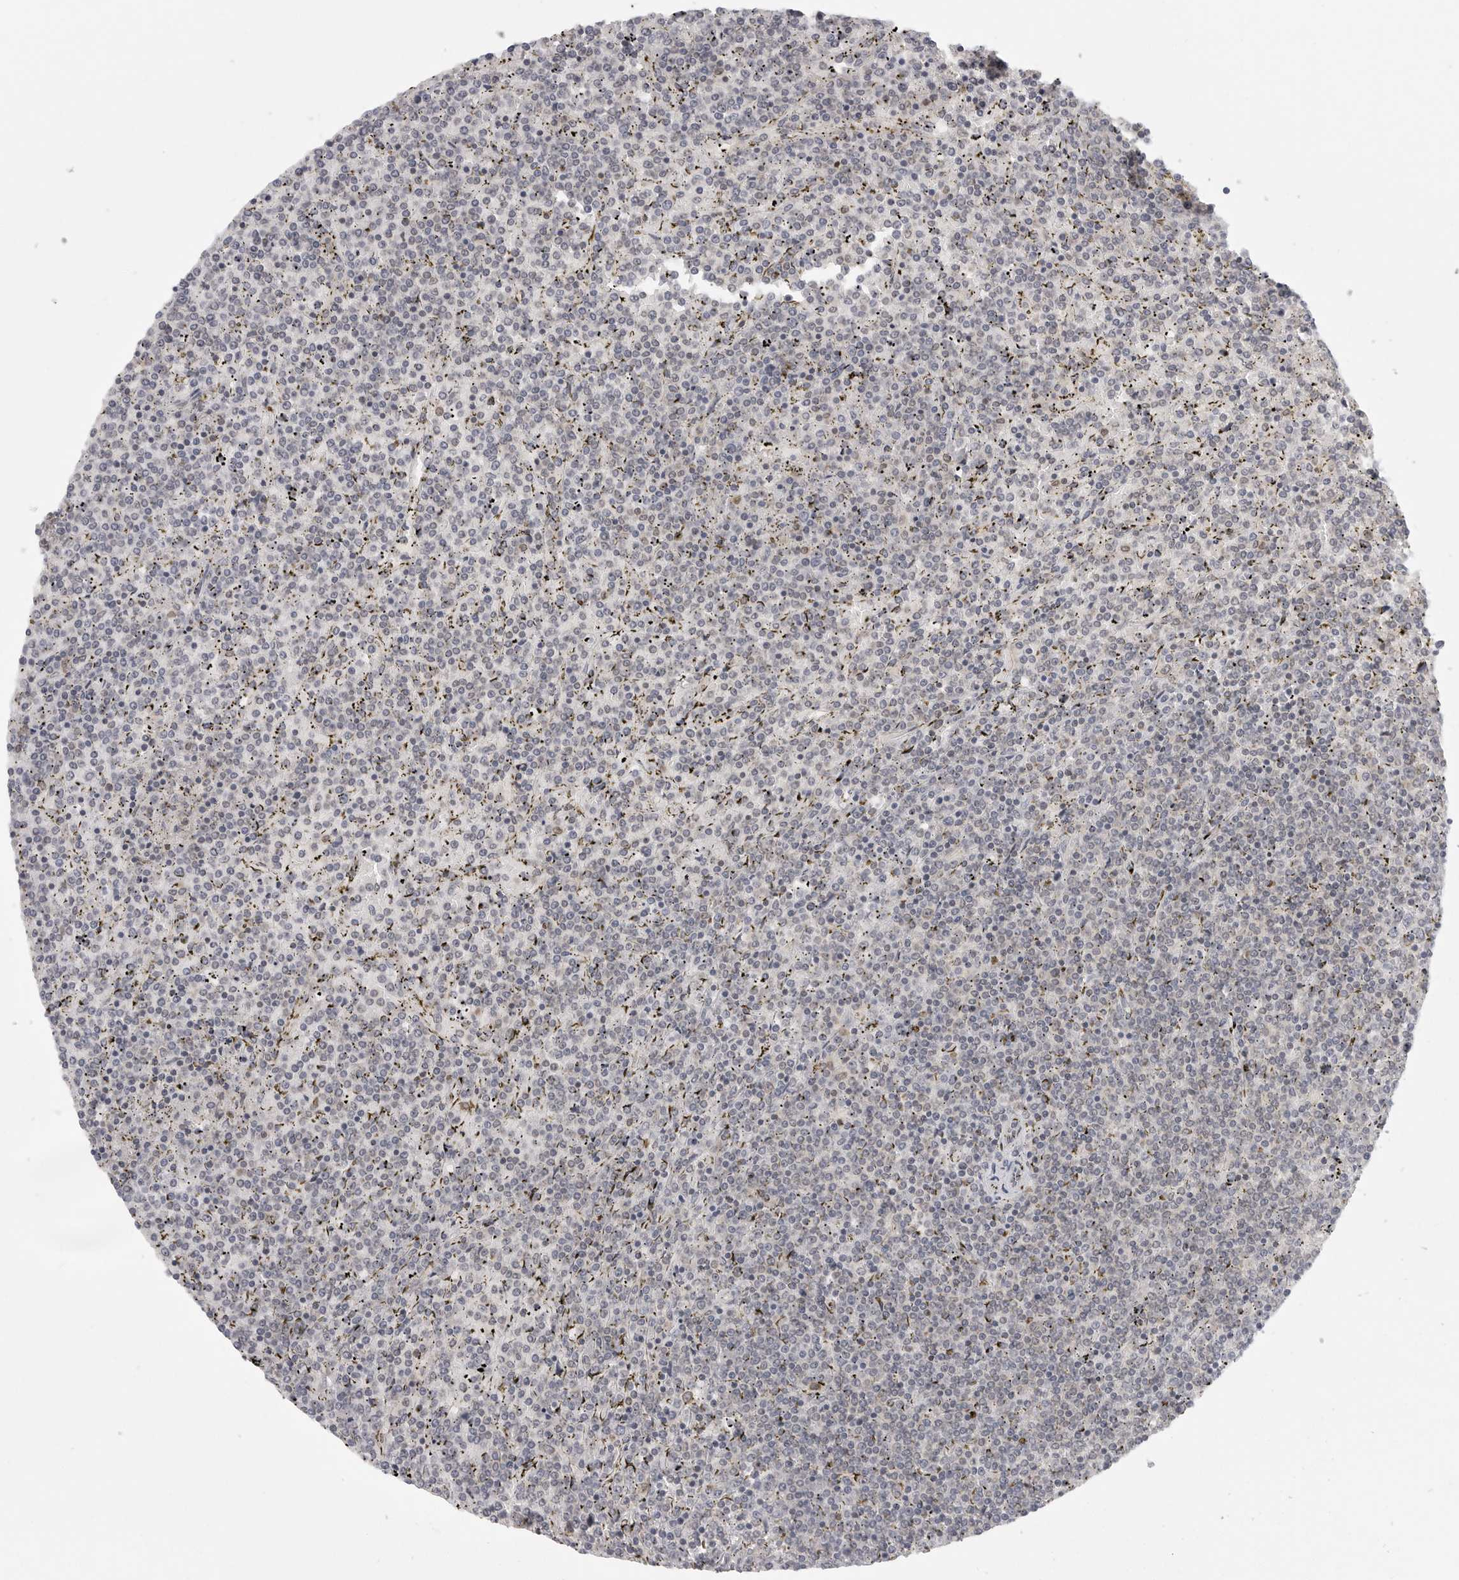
{"staining": {"intensity": "negative", "quantity": "none", "location": "none"}, "tissue": "lymphoma", "cell_type": "Tumor cells", "image_type": "cancer", "snomed": [{"axis": "morphology", "description": "Malignant lymphoma, non-Hodgkin's type, Low grade"}, {"axis": "topography", "description": "Spleen"}], "caption": "This is an immunohistochemistry photomicrograph of human malignant lymphoma, non-Hodgkin's type (low-grade). There is no staining in tumor cells.", "gene": "CERS2", "patient": {"sex": "female", "age": 19}}